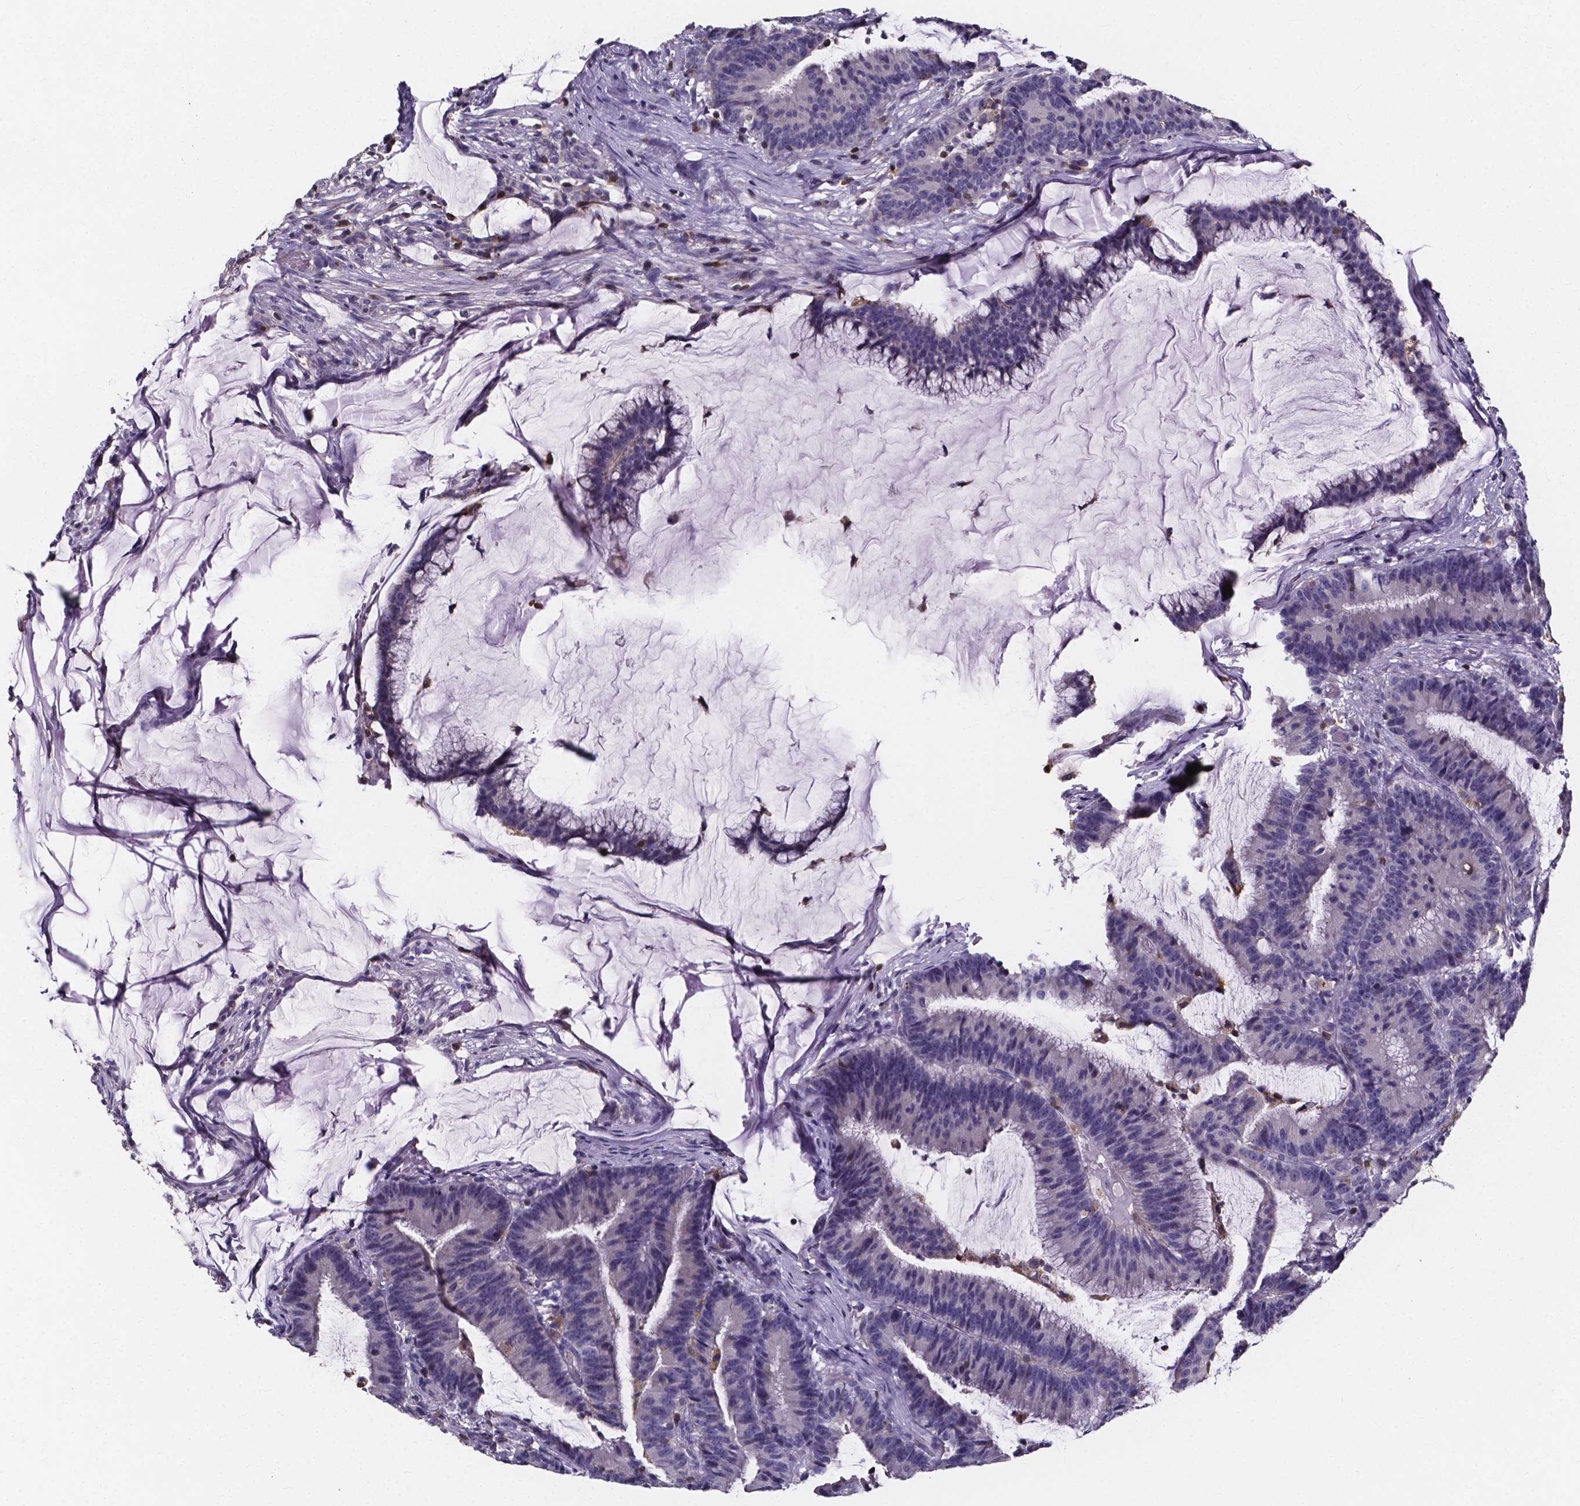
{"staining": {"intensity": "negative", "quantity": "none", "location": "none"}, "tissue": "colorectal cancer", "cell_type": "Tumor cells", "image_type": "cancer", "snomed": [{"axis": "morphology", "description": "Adenocarcinoma, NOS"}, {"axis": "topography", "description": "Colon"}], "caption": "Image shows no significant protein staining in tumor cells of adenocarcinoma (colorectal).", "gene": "THEMIS", "patient": {"sex": "female", "age": 78}}